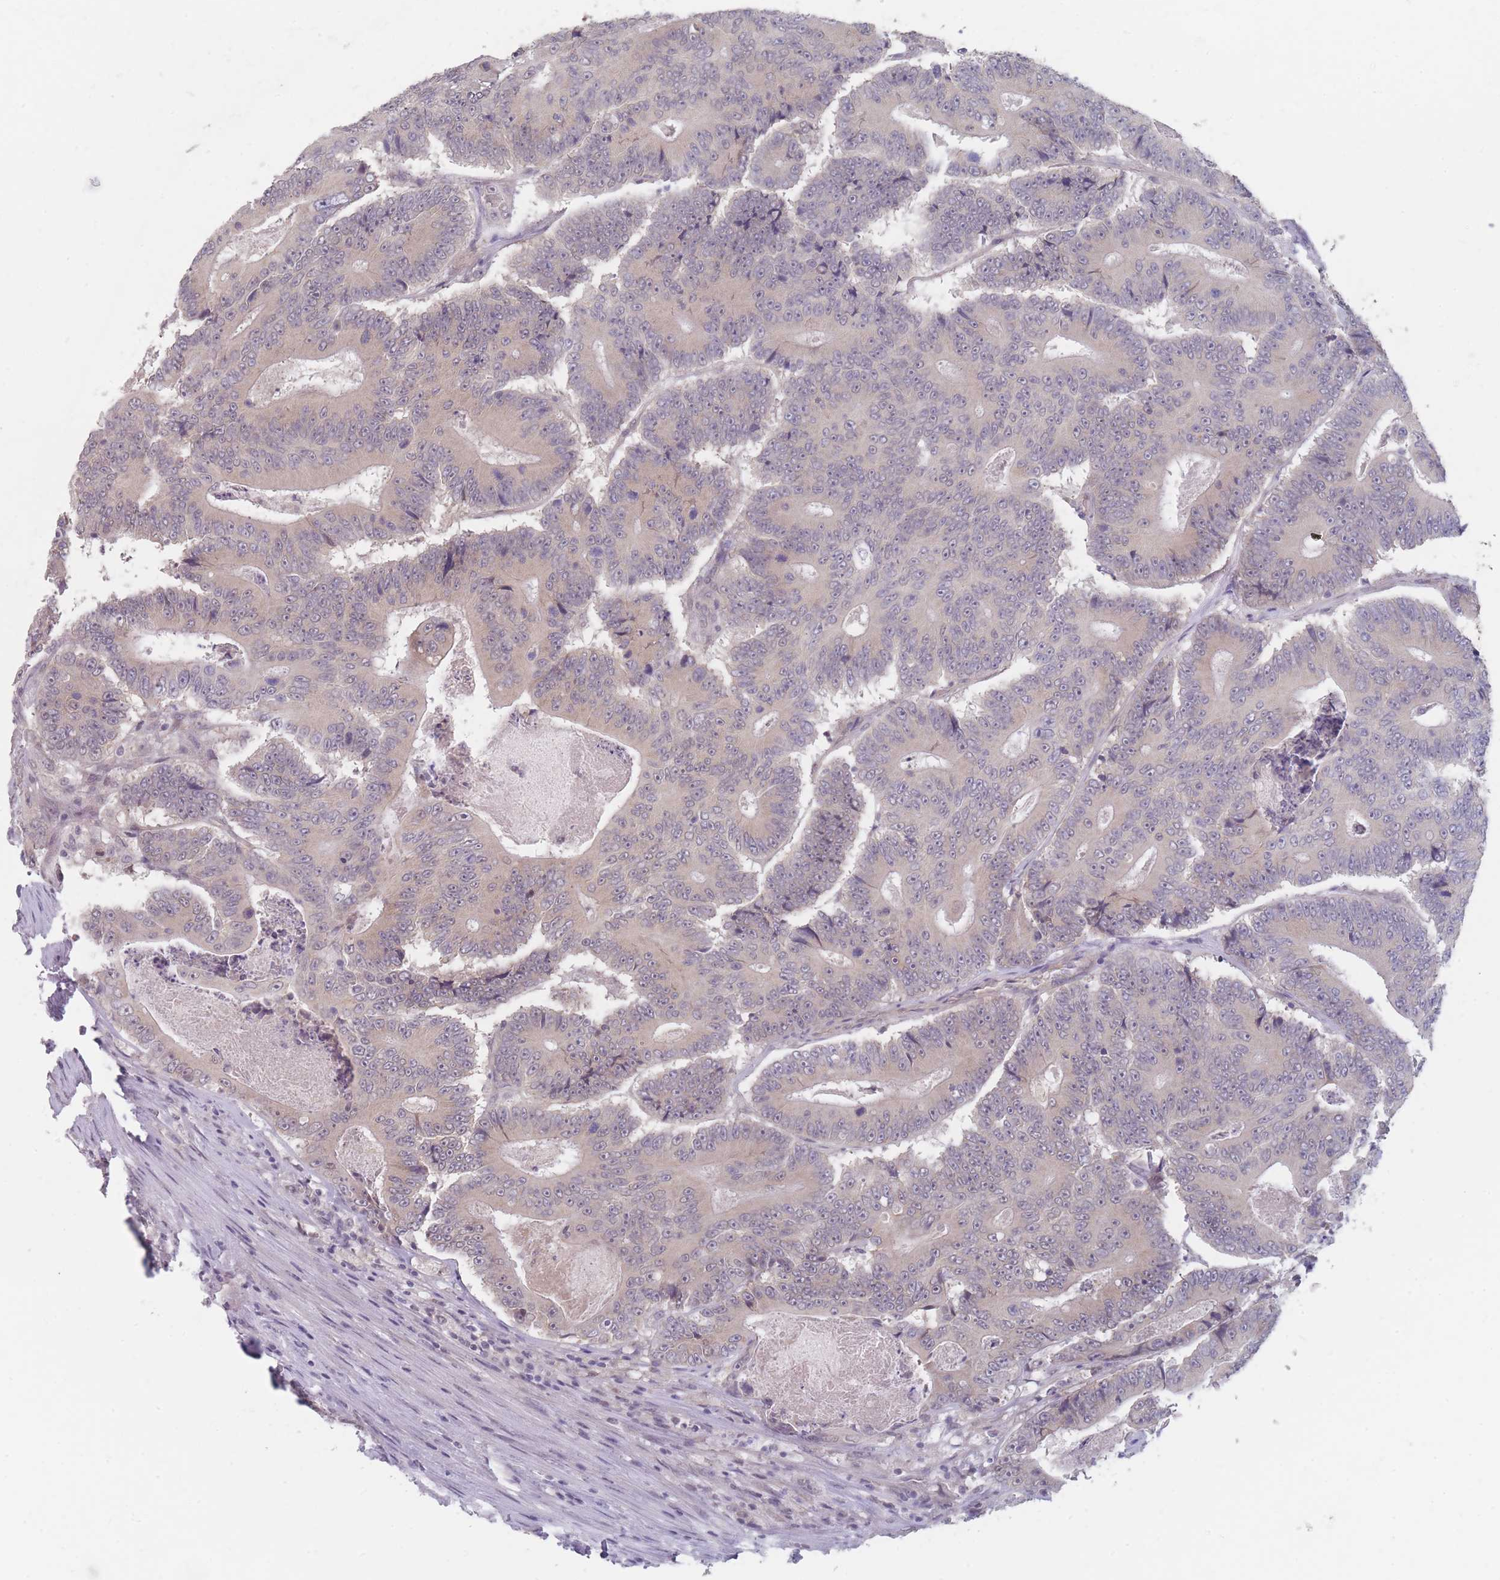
{"staining": {"intensity": "negative", "quantity": "none", "location": "none"}, "tissue": "colorectal cancer", "cell_type": "Tumor cells", "image_type": "cancer", "snomed": [{"axis": "morphology", "description": "Adenocarcinoma, NOS"}, {"axis": "topography", "description": "Colon"}], "caption": "Tumor cells are negative for brown protein staining in colorectal cancer.", "gene": "ANKRD10", "patient": {"sex": "male", "age": 83}}